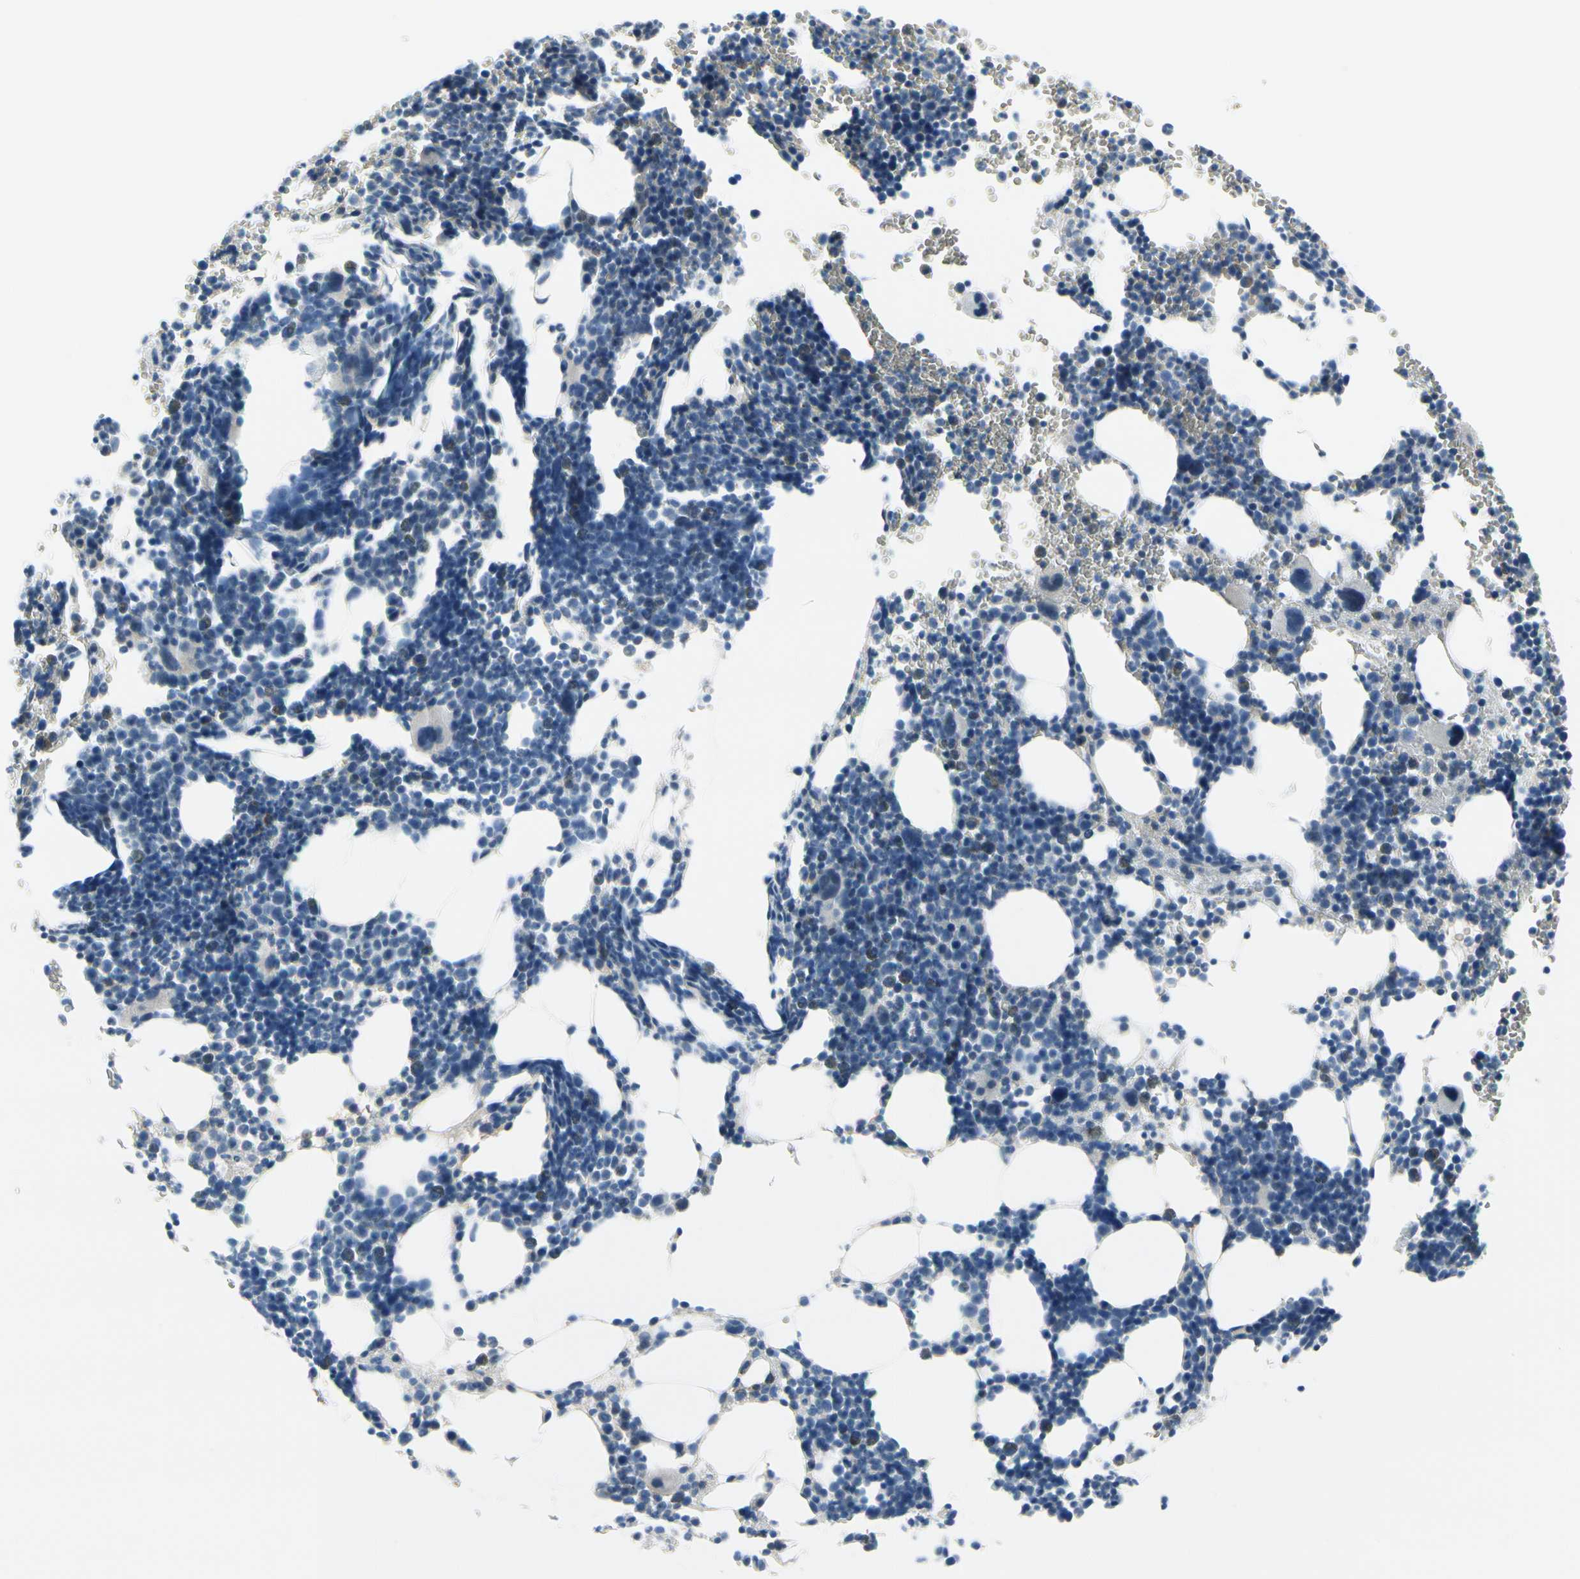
{"staining": {"intensity": "strong", "quantity": "<25%", "location": "cytoplasmic/membranous"}, "tissue": "bone marrow", "cell_type": "Hematopoietic cells", "image_type": "normal", "snomed": [{"axis": "morphology", "description": "Normal tissue, NOS"}, {"axis": "topography", "description": "Bone marrow"}], "caption": "Brown immunohistochemical staining in unremarkable bone marrow displays strong cytoplasmic/membranous expression in about <25% of hematopoietic cells.", "gene": "FCER2", "patient": {"sex": "female", "age": 68}}